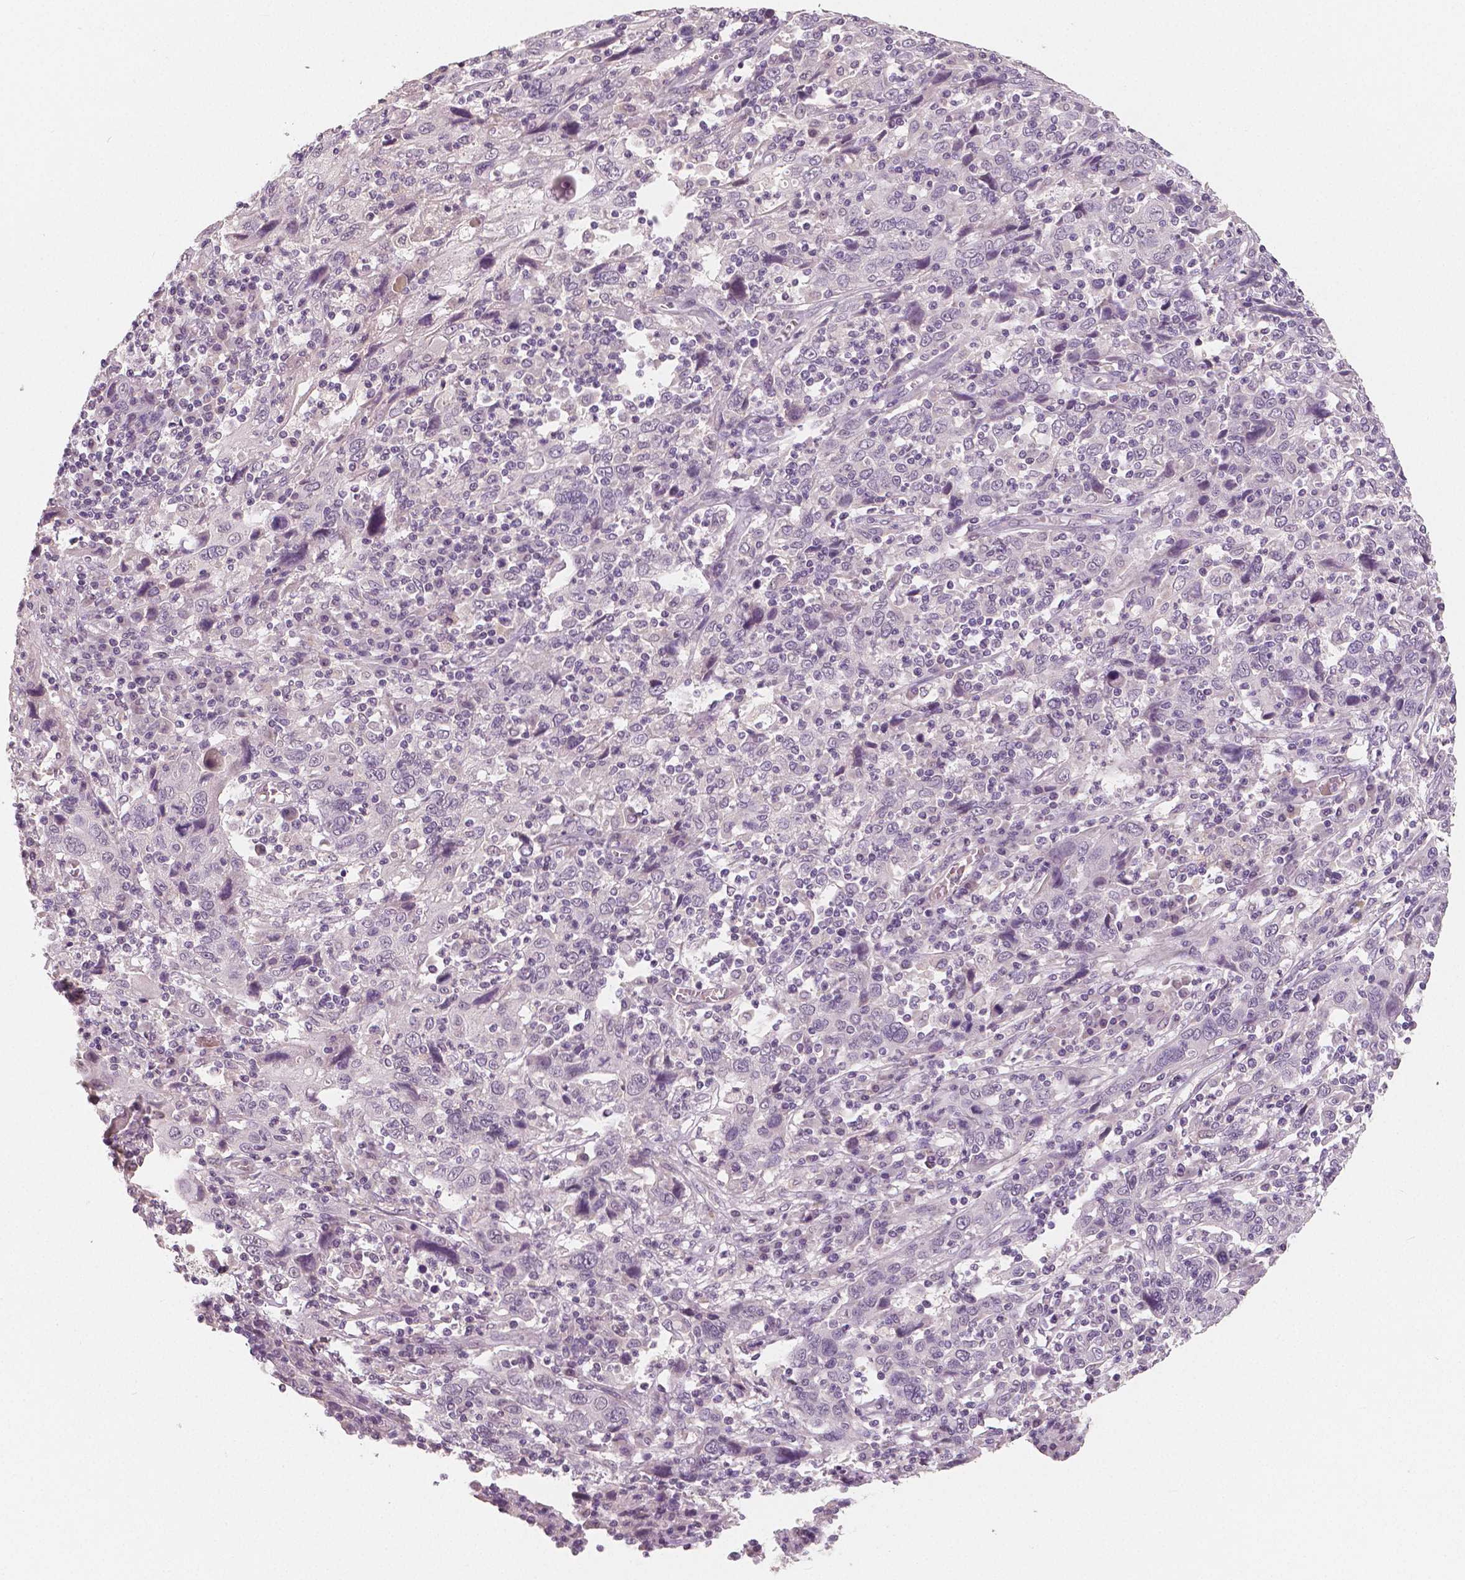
{"staining": {"intensity": "negative", "quantity": "none", "location": "none"}, "tissue": "cervical cancer", "cell_type": "Tumor cells", "image_type": "cancer", "snomed": [{"axis": "morphology", "description": "Squamous cell carcinoma, NOS"}, {"axis": "topography", "description": "Cervix"}], "caption": "Image shows no protein expression in tumor cells of cervical squamous cell carcinoma tissue.", "gene": "RNASE7", "patient": {"sex": "female", "age": 46}}